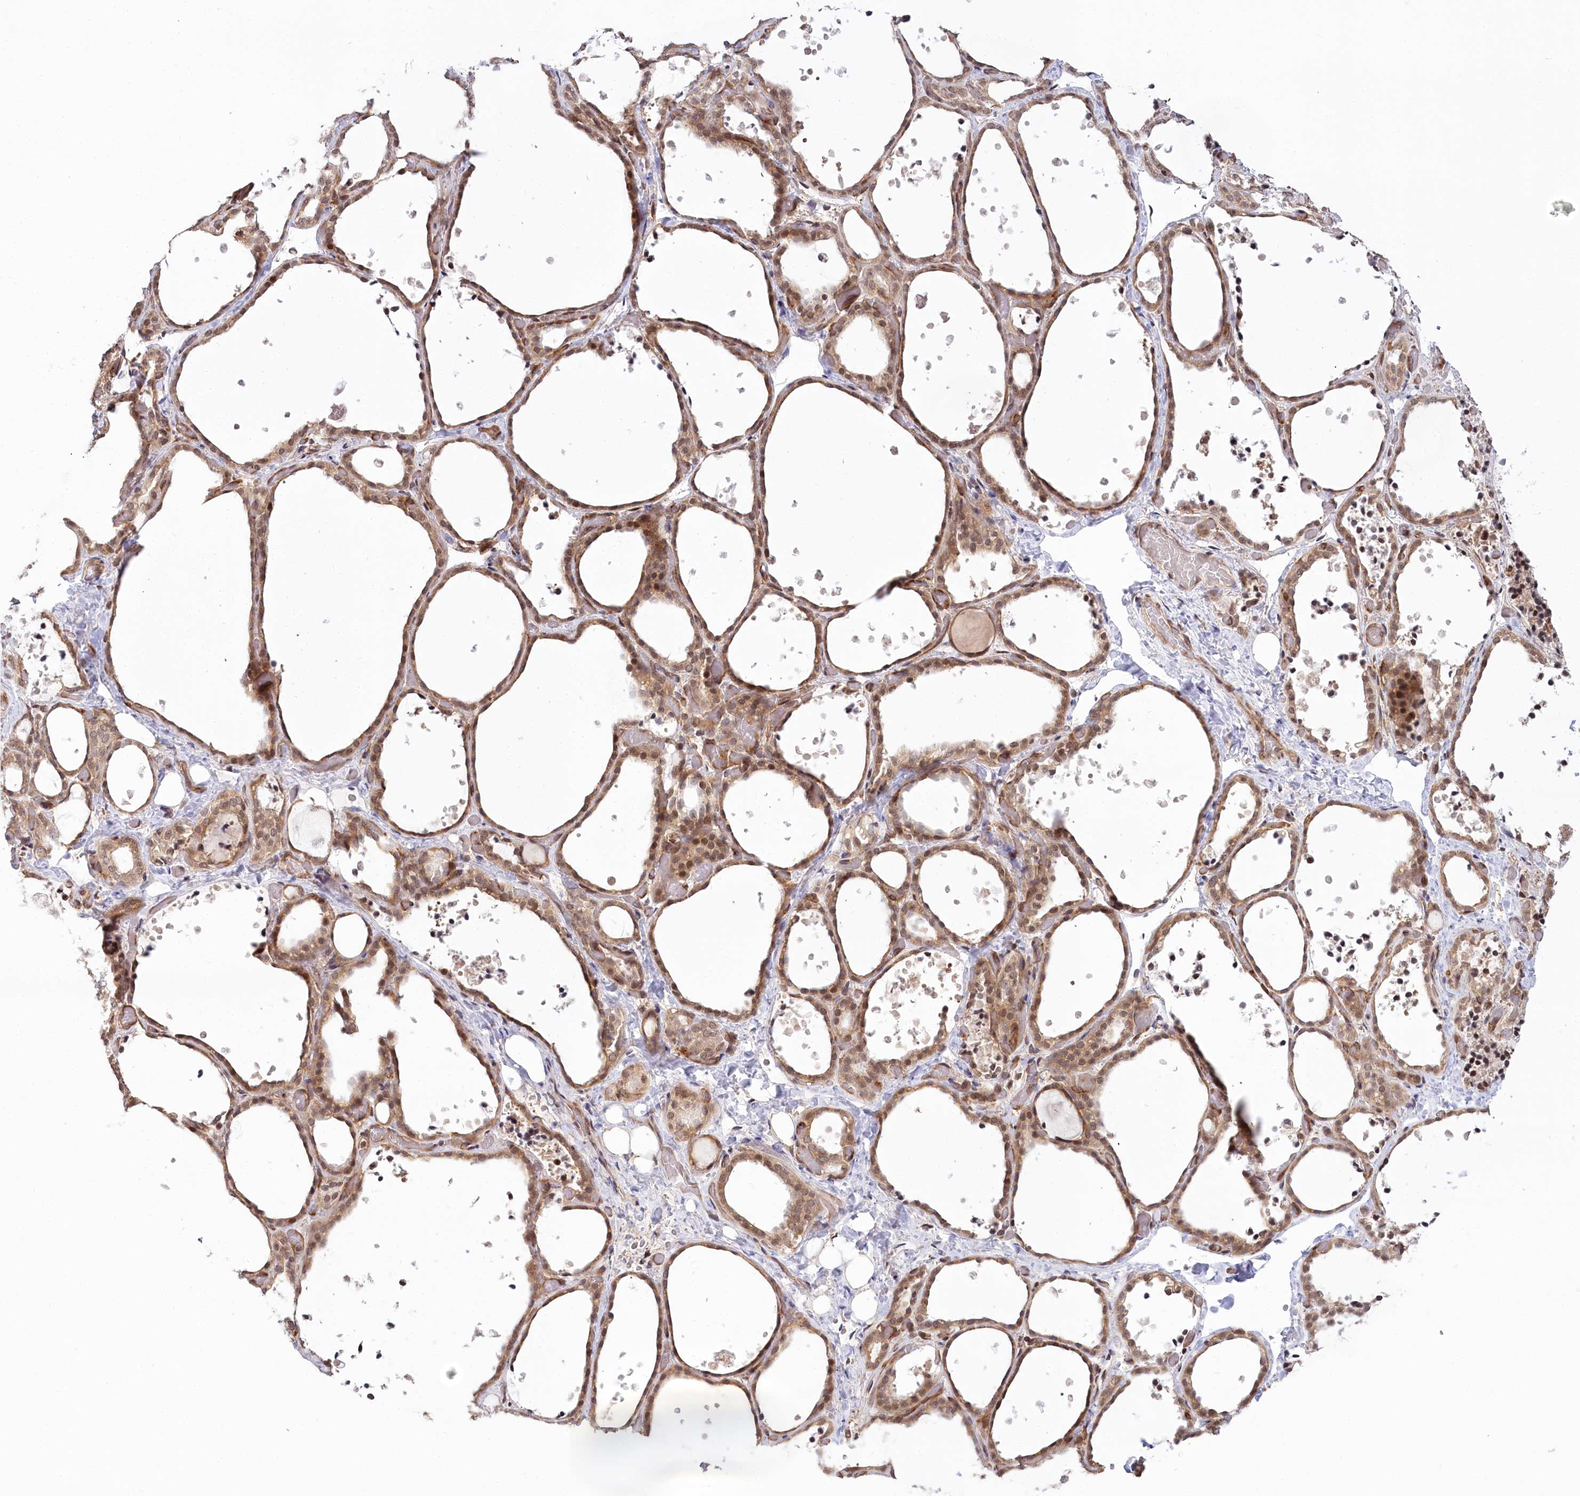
{"staining": {"intensity": "moderate", "quantity": ">75%", "location": "cytoplasmic/membranous,nuclear"}, "tissue": "thyroid gland", "cell_type": "Glandular cells", "image_type": "normal", "snomed": [{"axis": "morphology", "description": "Normal tissue, NOS"}, {"axis": "topography", "description": "Thyroid gland"}], "caption": "A photomicrograph of thyroid gland stained for a protein demonstrates moderate cytoplasmic/membranous,nuclear brown staining in glandular cells.", "gene": "CEP70", "patient": {"sex": "female", "age": 44}}